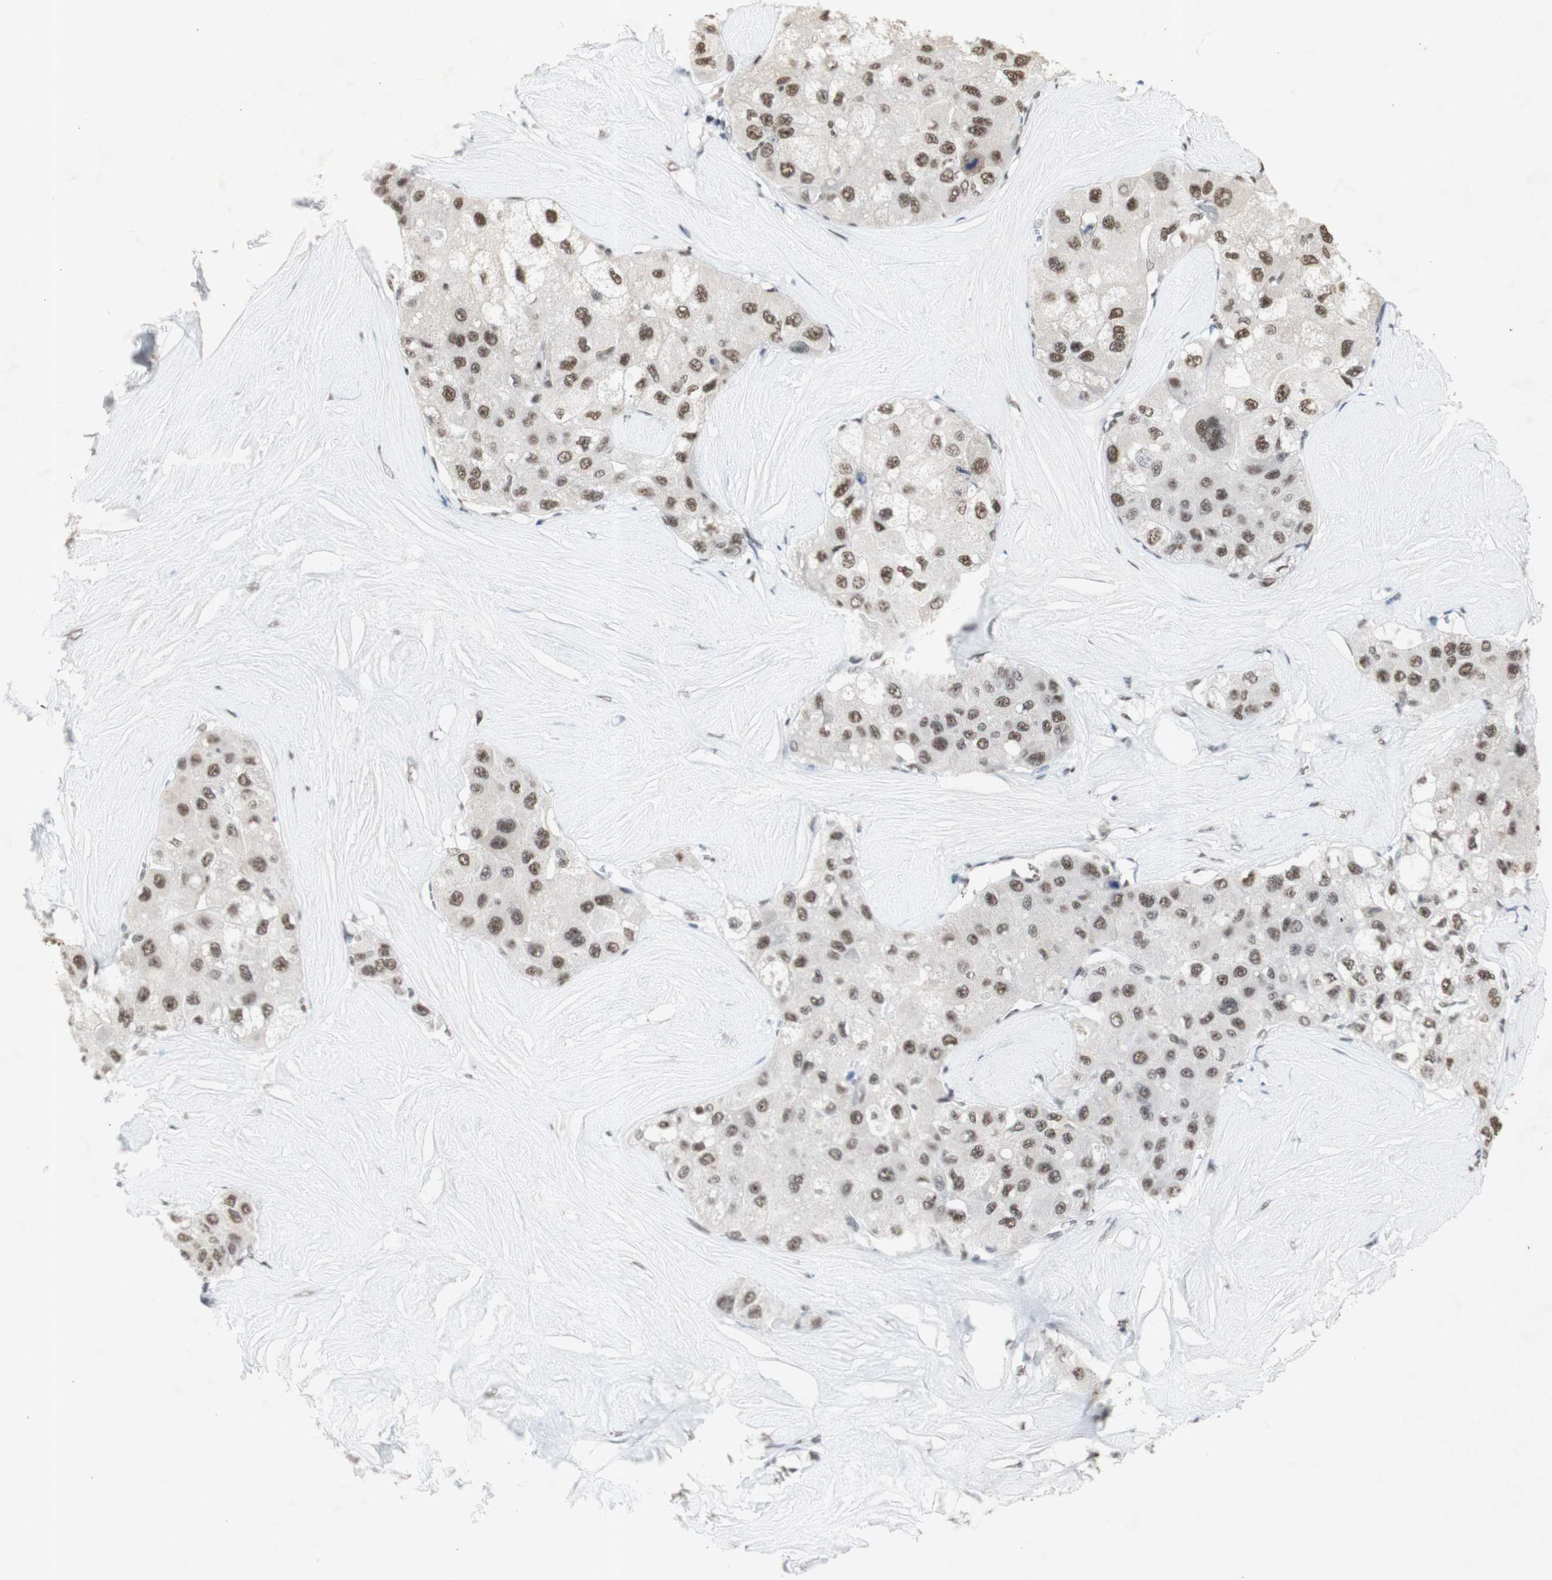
{"staining": {"intensity": "moderate", "quantity": ">75%", "location": "nuclear"}, "tissue": "liver cancer", "cell_type": "Tumor cells", "image_type": "cancer", "snomed": [{"axis": "morphology", "description": "Carcinoma, Hepatocellular, NOS"}, {"axis": "topography", "description": "Liver"}], "caption": "The image exhibits a brown stain indicating the presence of a protein in the nuclear of tumor cells in liver cancer (hepatocellular carcinoma). The protein is shown in brown color, while the nuclei are stained blue.", "gene": "SNRPB", "patient": {"sex": "male", "age": 80}}